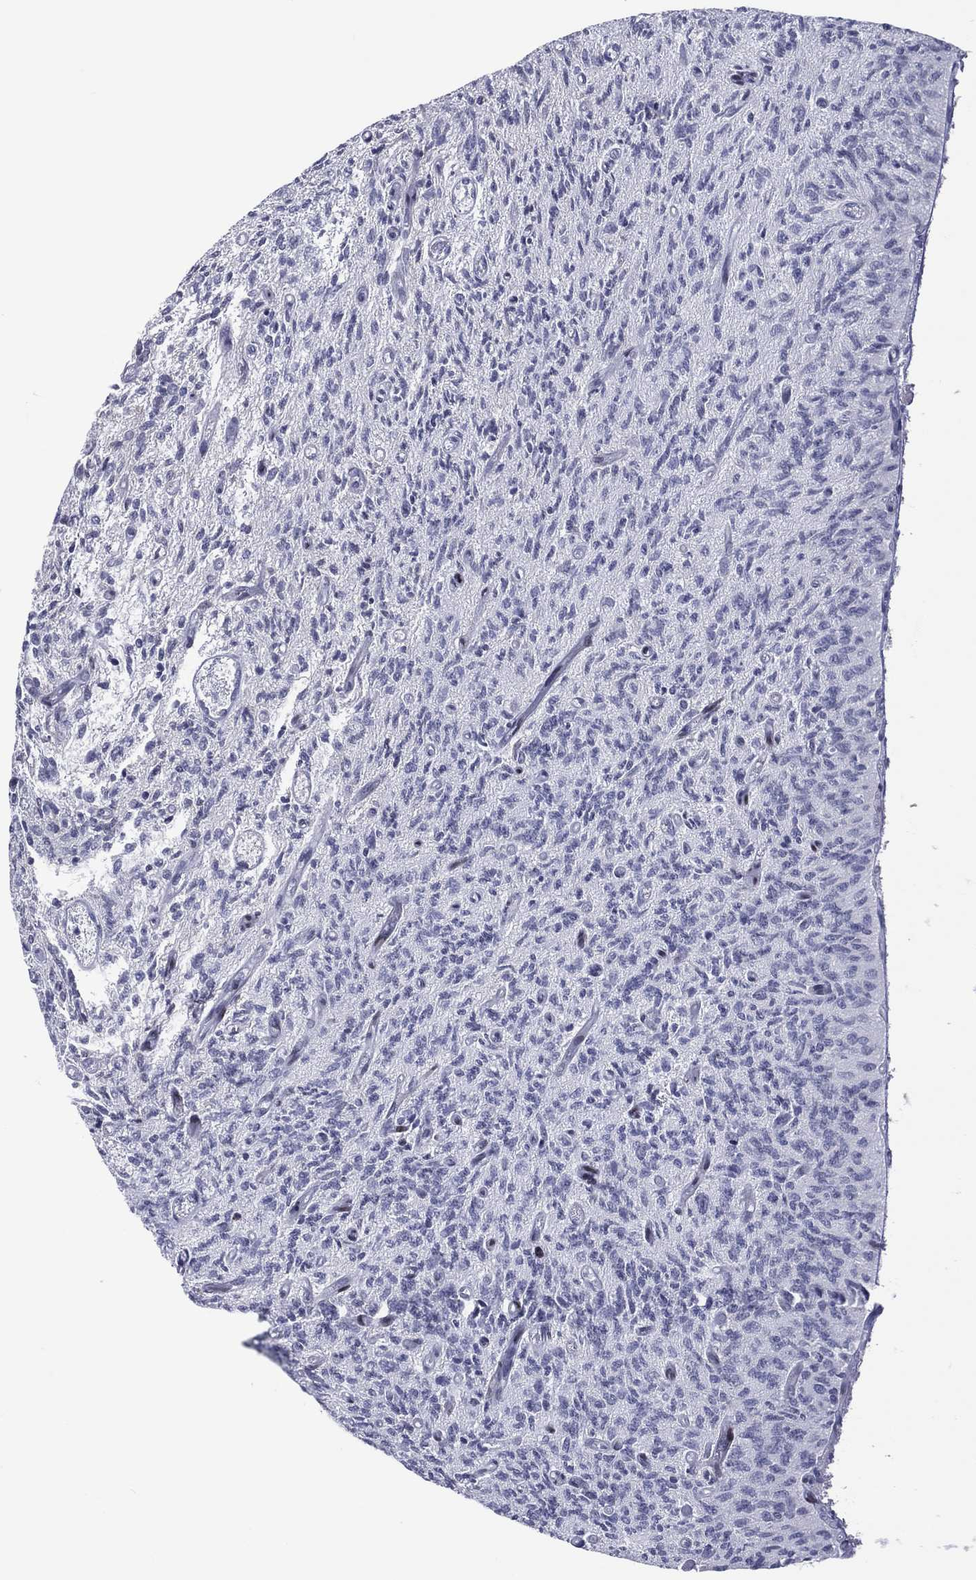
{"staining": {"intensity": "negative", "quantity": "none", "location": "none"}, "tissue": "glioma", "cell_type": "Tumor cells", "image_type": "cancer", "snomed": [{"axis": "morphology", "description": "Glioma, malignant, High grade"}, {"axis": "topography", "description": "Brain"}], "caption": "Immunohistochemistry image of neoplastic tissue: glioma stained with DAB displays no significant protein positivity in tumor cells.", "gene": "DBF4B", "patient": {"sex": "male", "age": 64}}